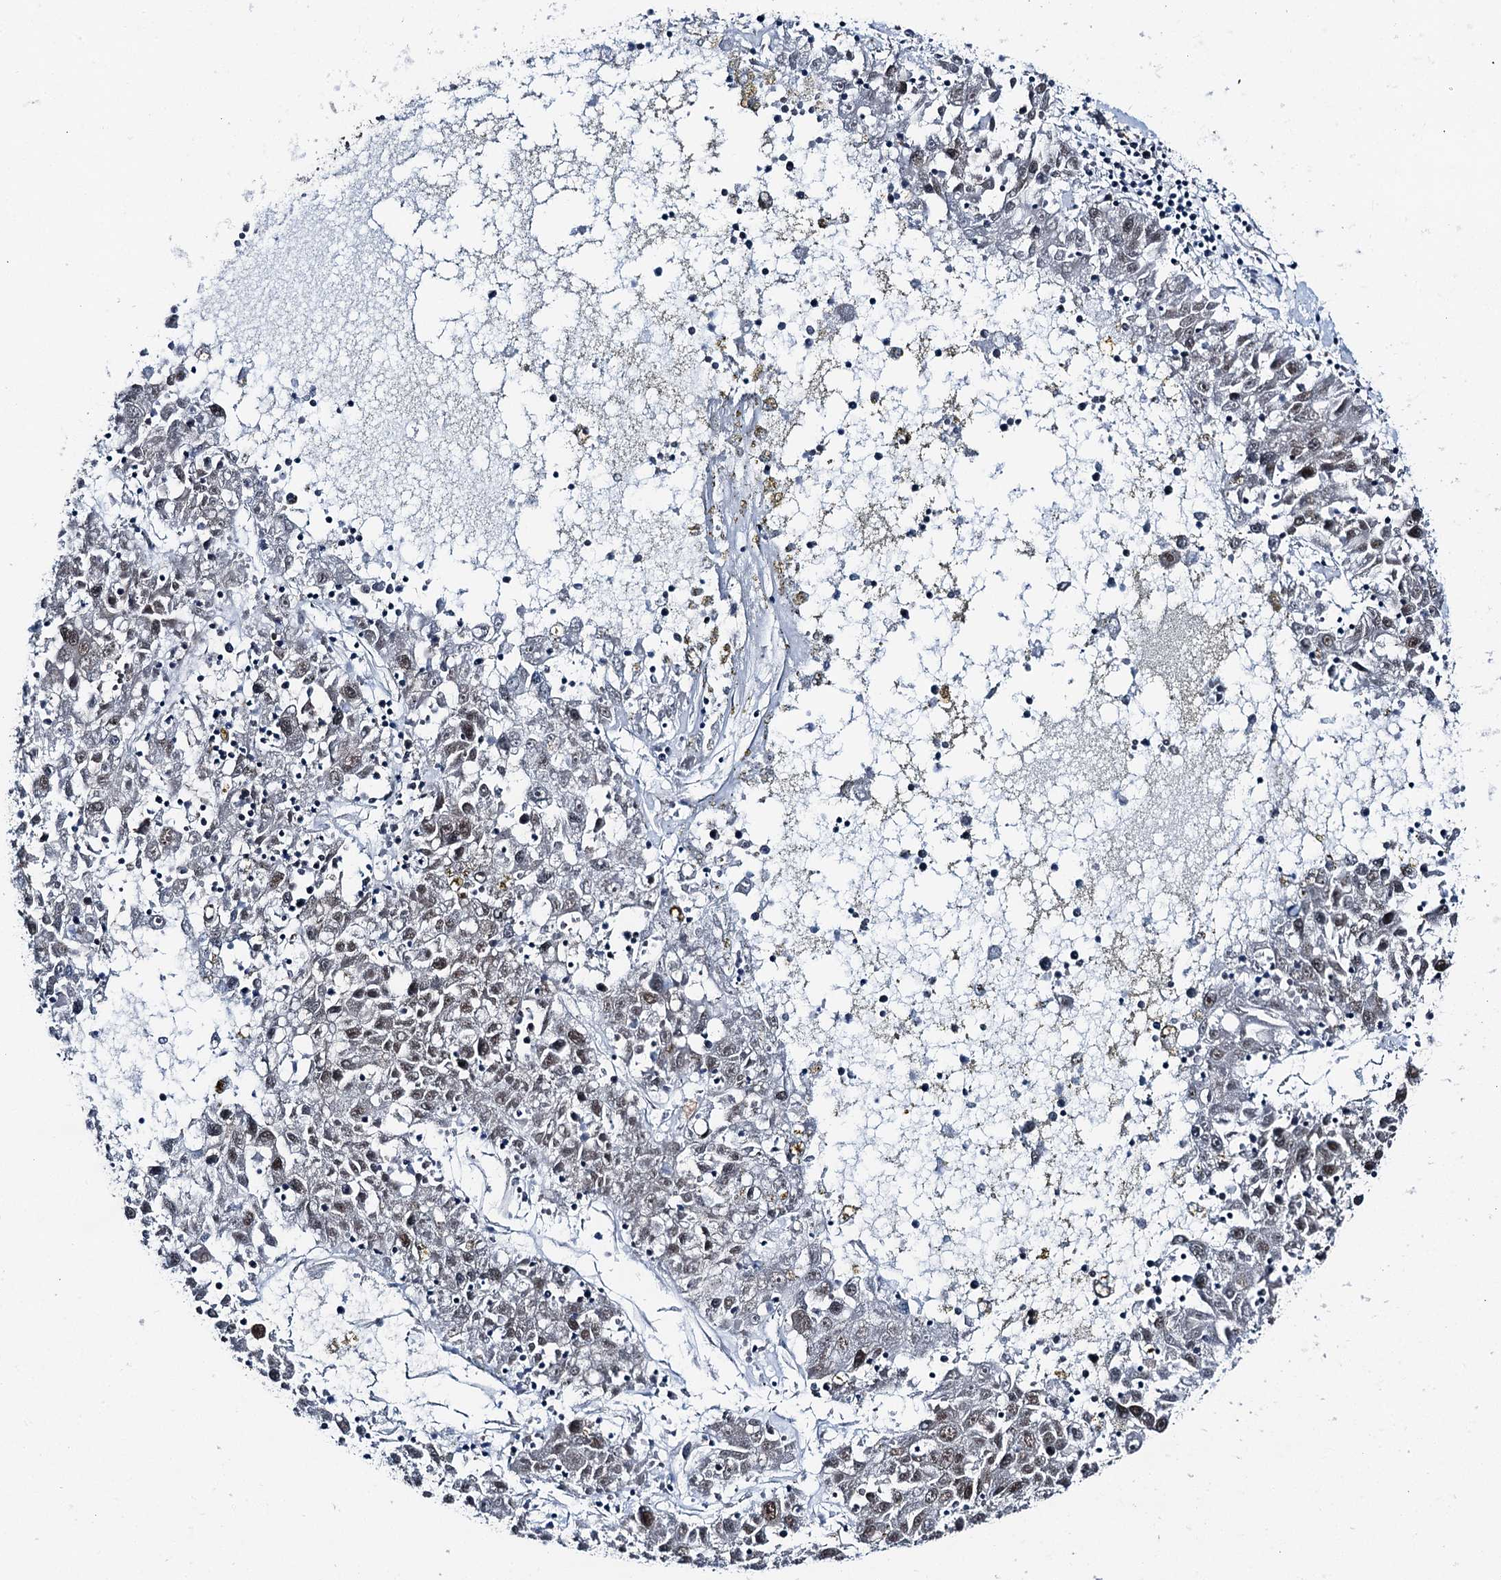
{"staining": {"intensity": "moderate", "quantity": "25%-75%", "location": "nuclear"}, "tissue": "liver cancer", "cell_type": "Tumor cells", "image_type": "cancer", "snomed": [{"axis": "morphology", "description": "Carcinoma, Hepatocellular, NOS"}, {"axis": "topography", "description": "Liver"}], "caption": "The immunohistochemical stain labels moderate nuclear staining in tumor cells of liver hepatocellular carcinoma tissue.", "gene": "PSMD13", "patient": {"sex": "male", "age": 49}}